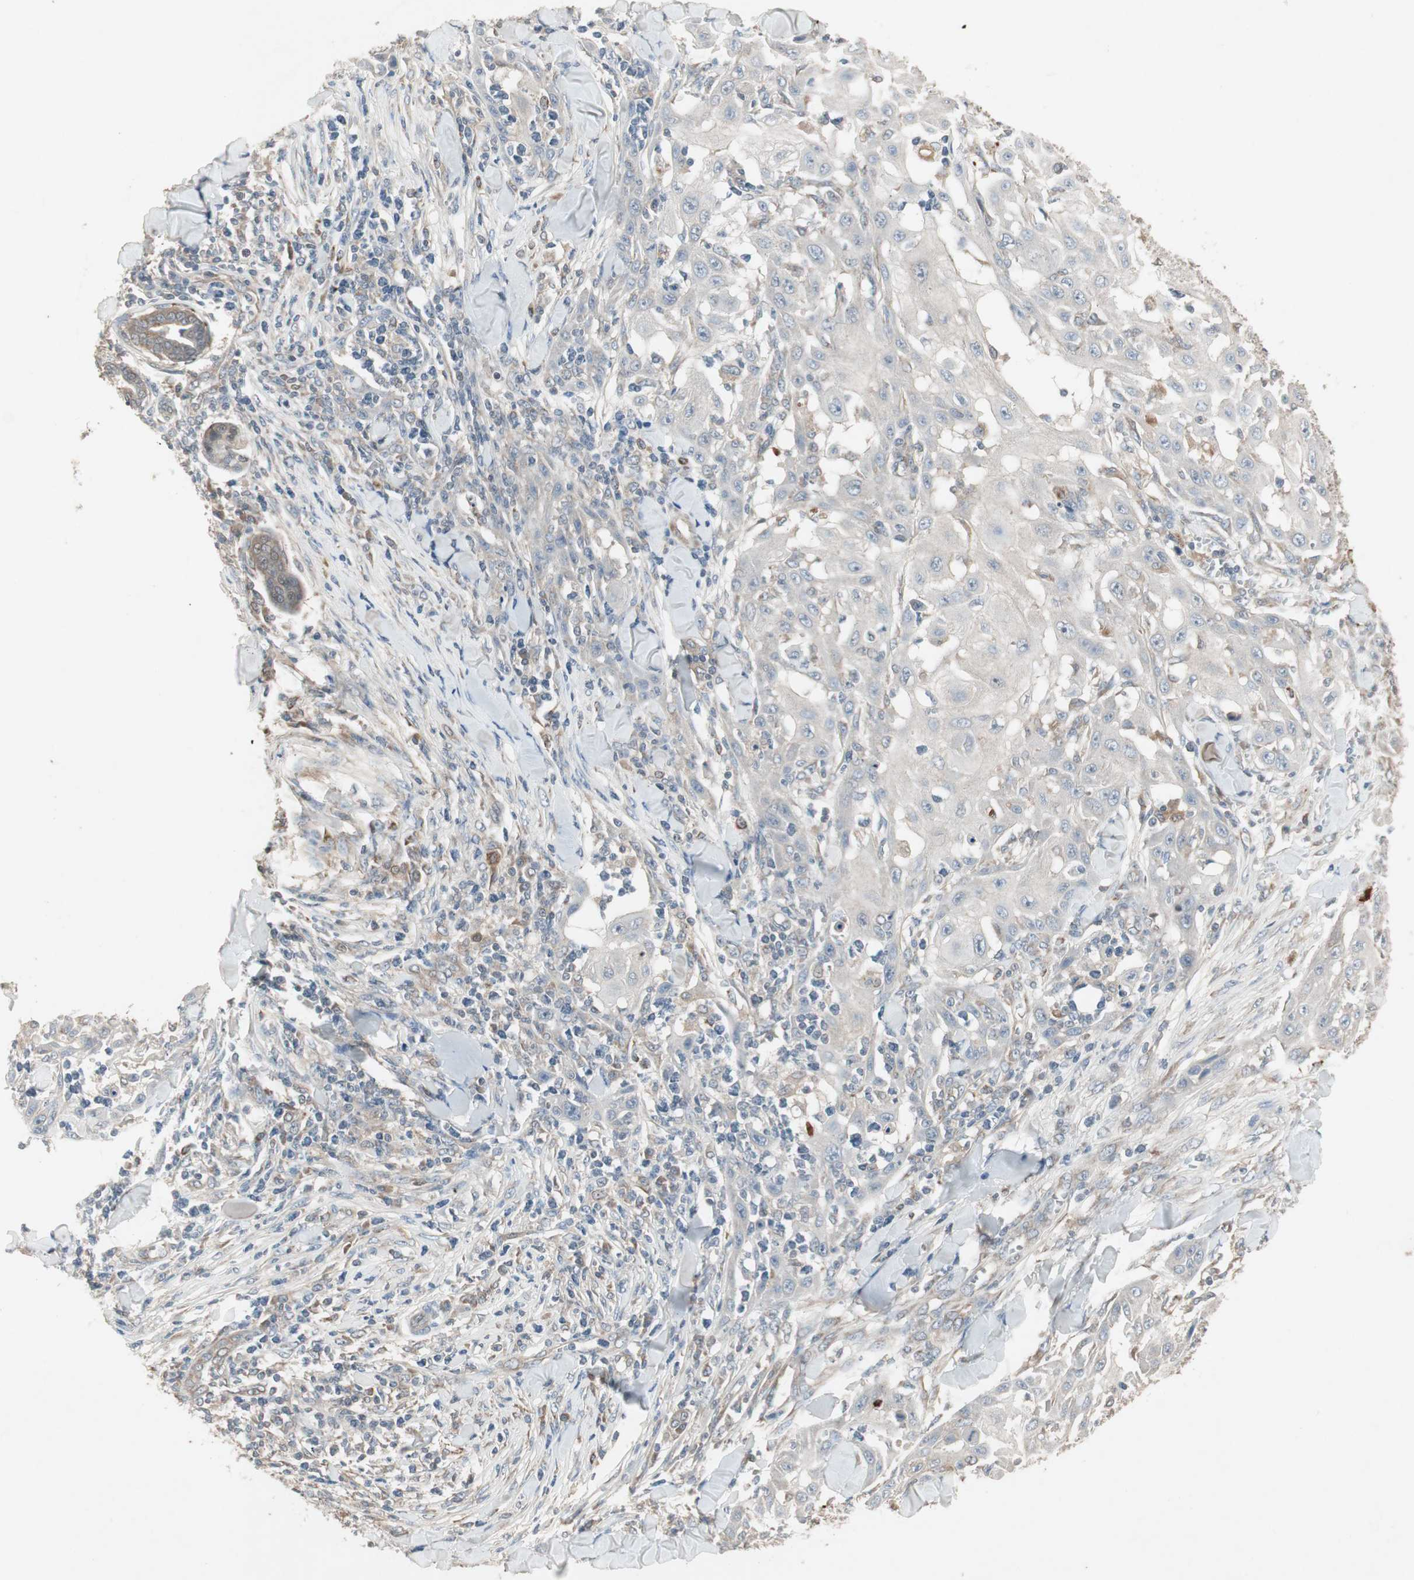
{"staining": {"intensity": "negative", "quantity": "none", "location": "none"}, "tissue": "skin cancer", "cell_type": "Tumor cells", "image_type": "cancer", "snomed": [{"axis": "morphology", "description": "Squamous cell carcinoma, NOS"}, {"axis": "topography", "description": "Skin"}], "caption": "The immunohistochemistry (IHC) image has no significant expression in tumor cells of skin cancer tissue.", "gene": "JMJD7-PLA2G4B", "patient": {"sex": "male", "age": 24}}